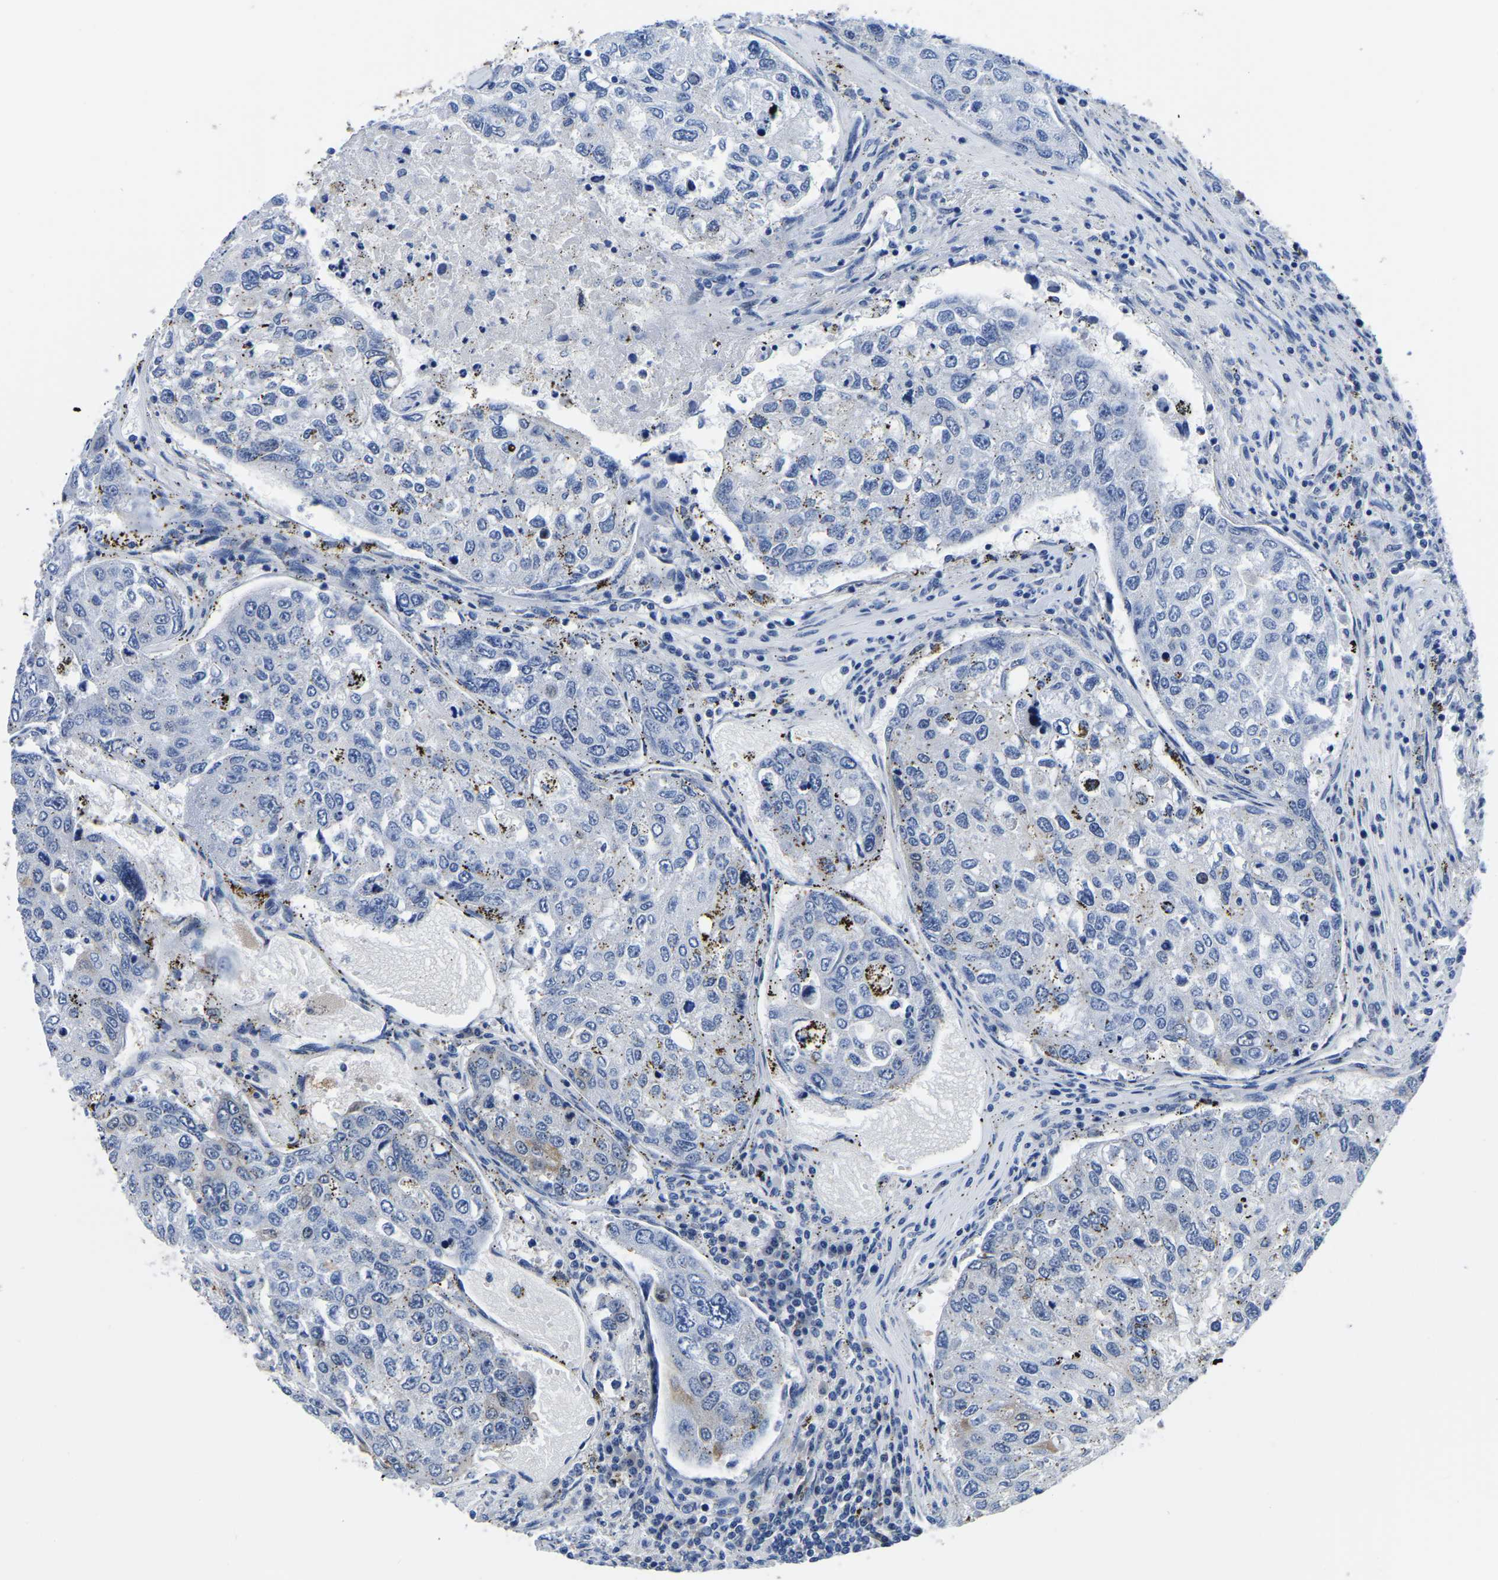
{"staining": {"intensity": "negative", "quantity": "none", "location": "none"}, "tissue": "urothelial cancer", "cell_type": "Tumor cells", "image_type": "cancer", "snomed": [{"axis": "morphology", "description": "Urothelial carcinoma, High grade"}, {"axis": "topography", "description": "Lymph node"}, {"axis": "topography", "description": "Urinary bladder"}], "caption": "DAB (3,3'-diaminobenzidine) immunohistochemical staining of urothelial carcinoma (high-grade) reveals no significant positivity in tumor cells. The staining is performed using DAB (3,3'-diaminobenzidine) brown chromogen with nuclei counter-stained in using hematoxylin.", "gene": "TFG", "patient": {"sex": "male", "age": 51}}